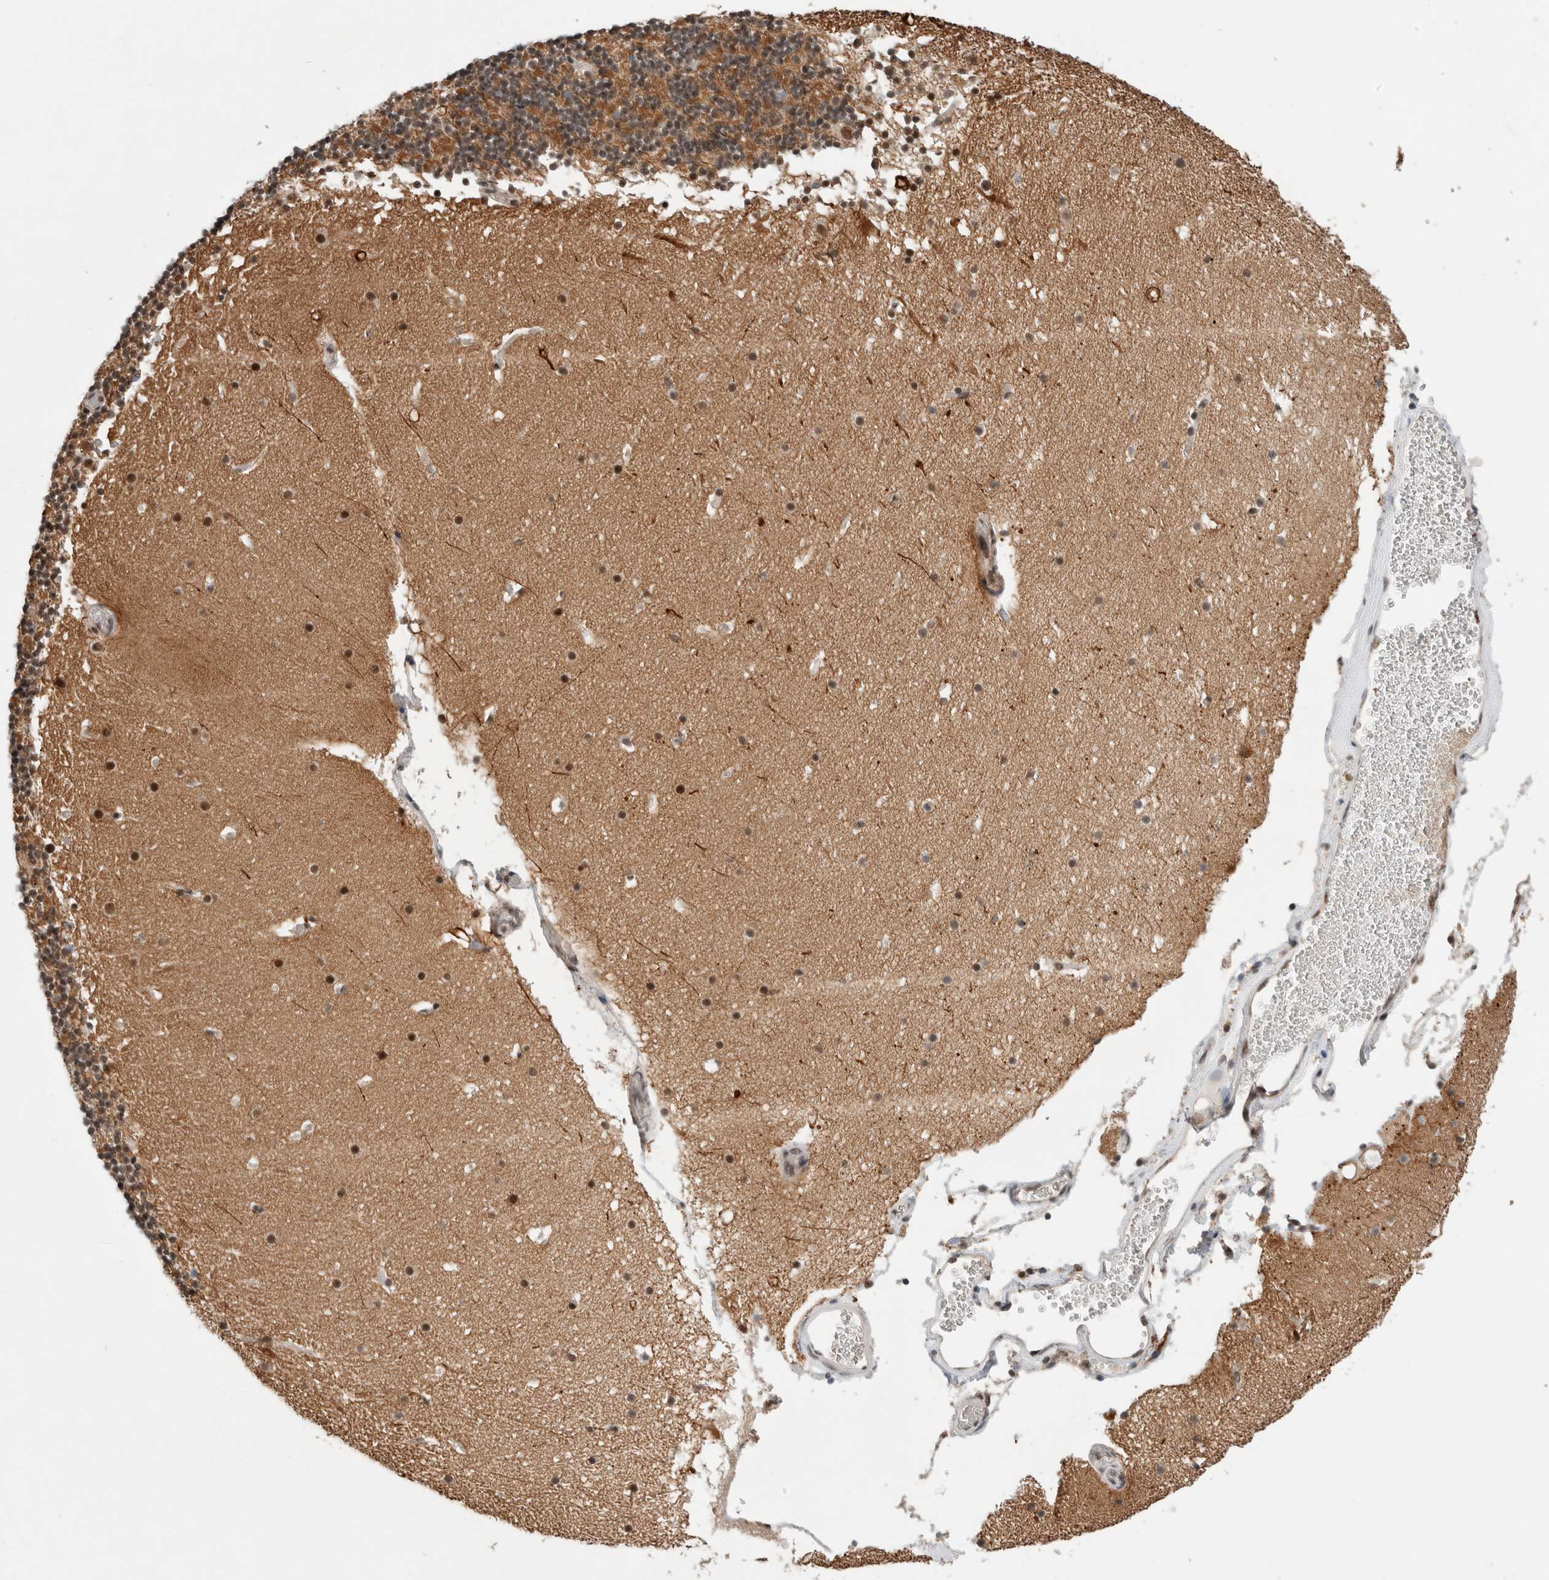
{"staining": {"intensity": "moderate", "quantity": "25%-75%", "location": "cytoplasmic/membranous,nuclear"}, "tissue": "cerebellum", "cell_type": "Cells in granular layer", "image_type": "normal", "snomed": [{"axis": "morphology", "description": "Normal tissue, NOS"}, {"axis": "topography", "description": "Cerebellum"}], "caption": "IHC (DAB) staining of benign cerebellum demonstrates moderate cytoplasmic/membranous,nuclear protein expression in about 25%-75% of cells in granular layer.", "gene": "NCAPG2", "patient": {"sex": "male", "age": 57}}